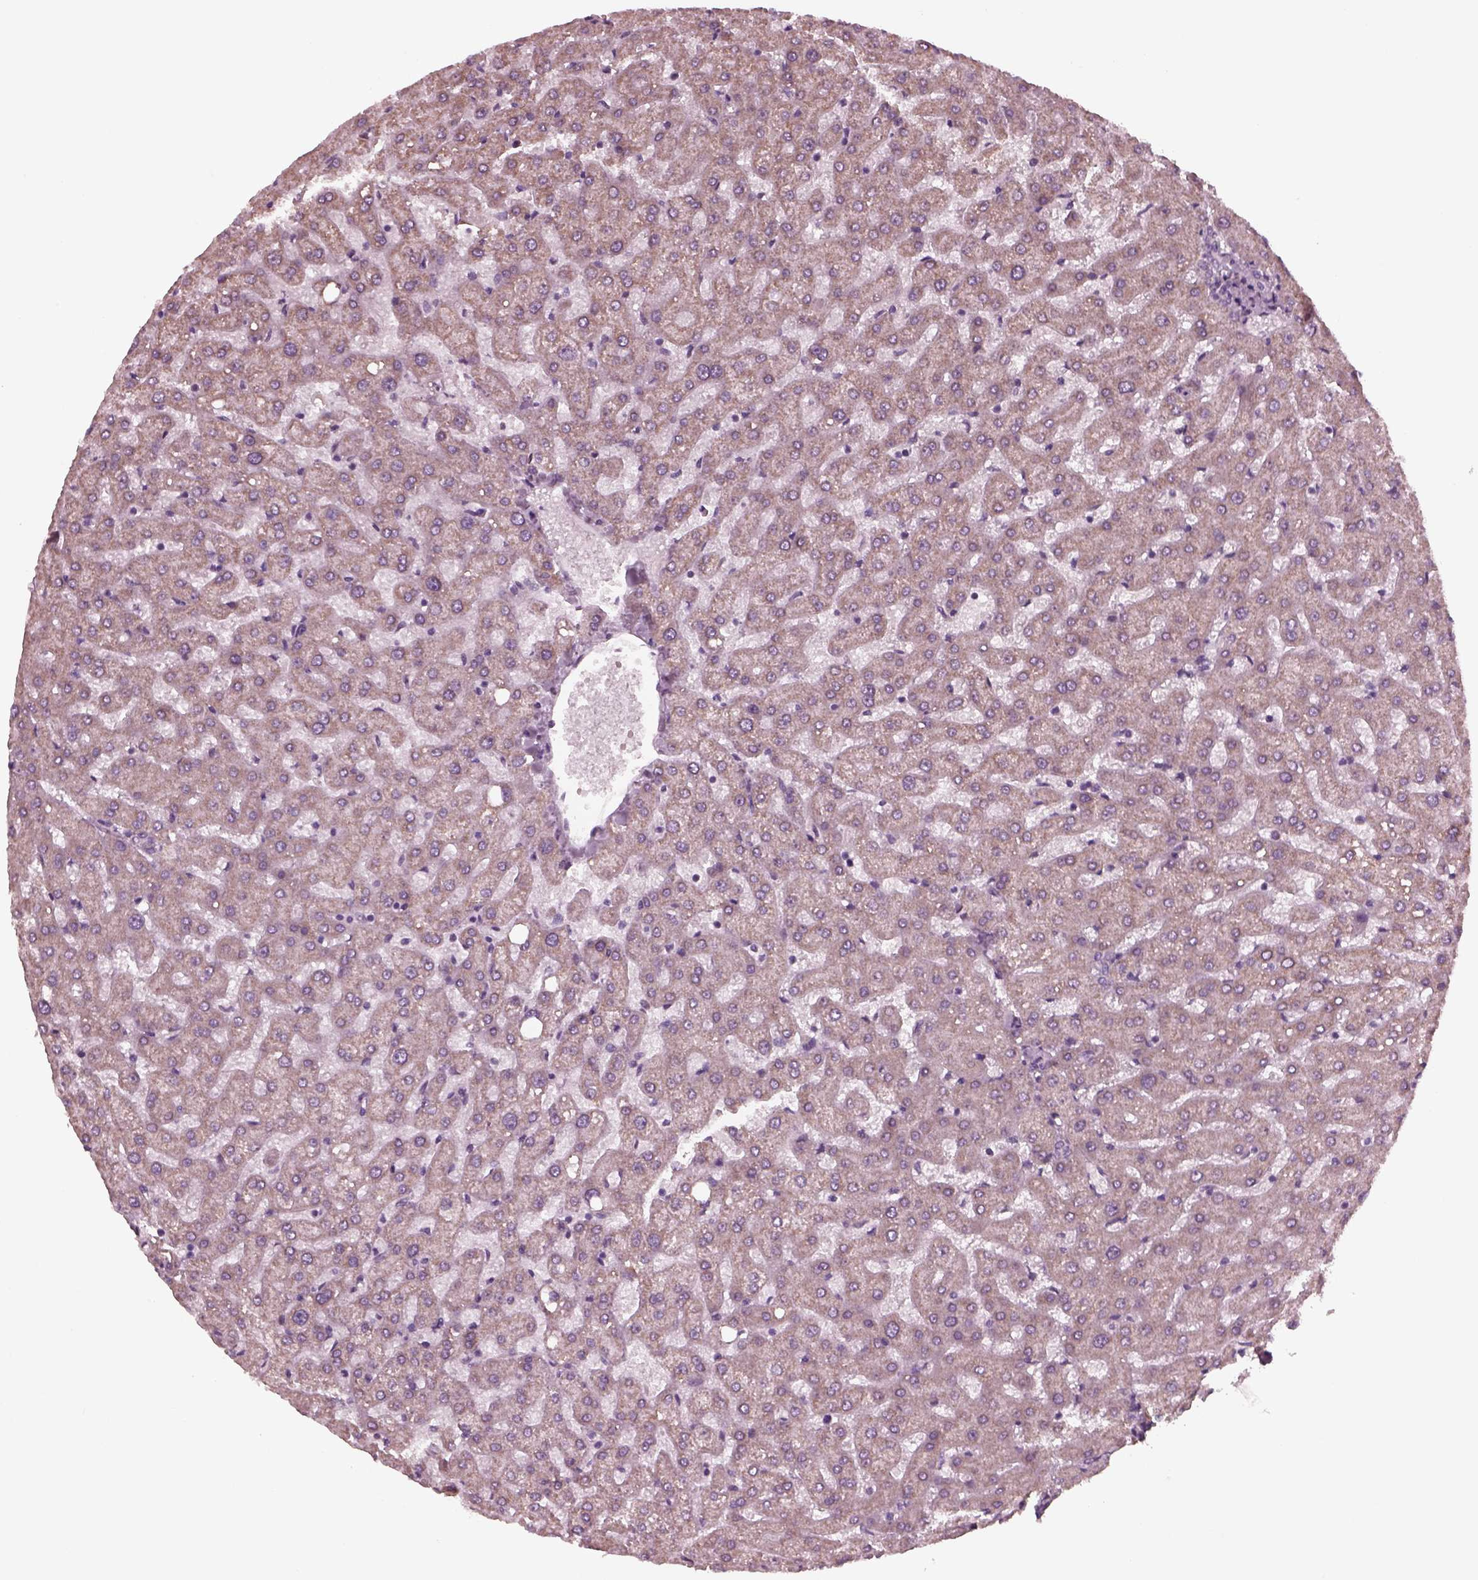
{"staining": {"intensity": "negative", "quantity": "none", "location": "none"}, "tissue": "liver", "cell_type": "Cholangiocytes", "image_type": "normal", "snomed": [{"axis": "morphology", "description": "Normal tissue, NOS"}, {"axis": "topography", "description": "Liver"}], "caption": "Immunohistochemistry (IHC) of unremarkable human liver displays no positivity in cholangiocytes. The staining was performed using DAB (3,3'-diaminobenzidine) to visualize the protein expression in brown, while the nuclei were stained in blue with hematoxylin (Magnification: 20x).", "gene": "CELSR3", "patient": {"sex": "female", "age": 50}}